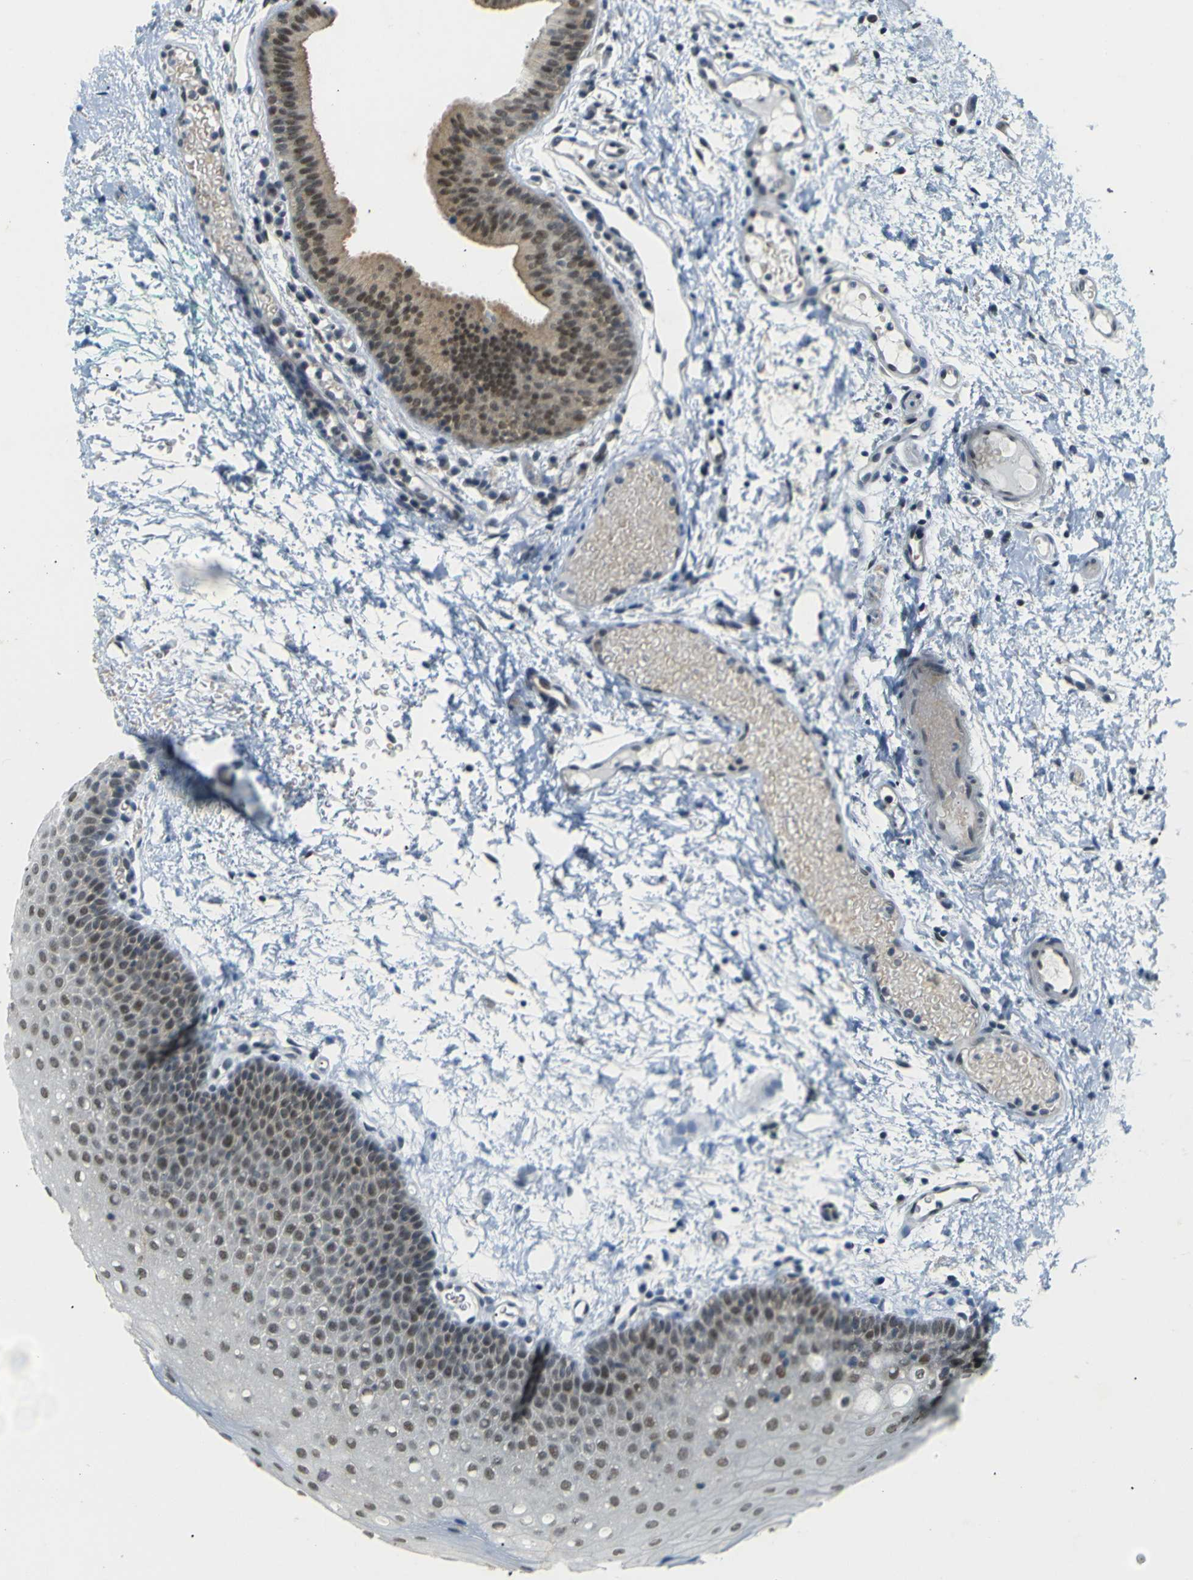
{"staining": {"intensity": "moderate", "quantity": ">75%", "location": "nuclear"}, "tissue": "oral mucosa", "cell_type": "Squamous epithelial cells", "image_type": "normal", "snomed": [{"axis": "morphology", "description": "Normal tissue, NOS"}, {"axis": "morphology", "description": "Squamous cell carcinoma, NOS"}, {"axis": "topography", "description": "Oral tissue"}, {"axis": "topography", "description": "Salivary gland"}, {"axis": "topography", "description": "Head-Neck"}], "caption": "Human oral mucosa stained with a brown dye exhibits moderate nuclear positive positivity in about >75% of squamous epithelial cells.", "gene": "SKP1", "patient": {"sex": "female", "age": 62}}